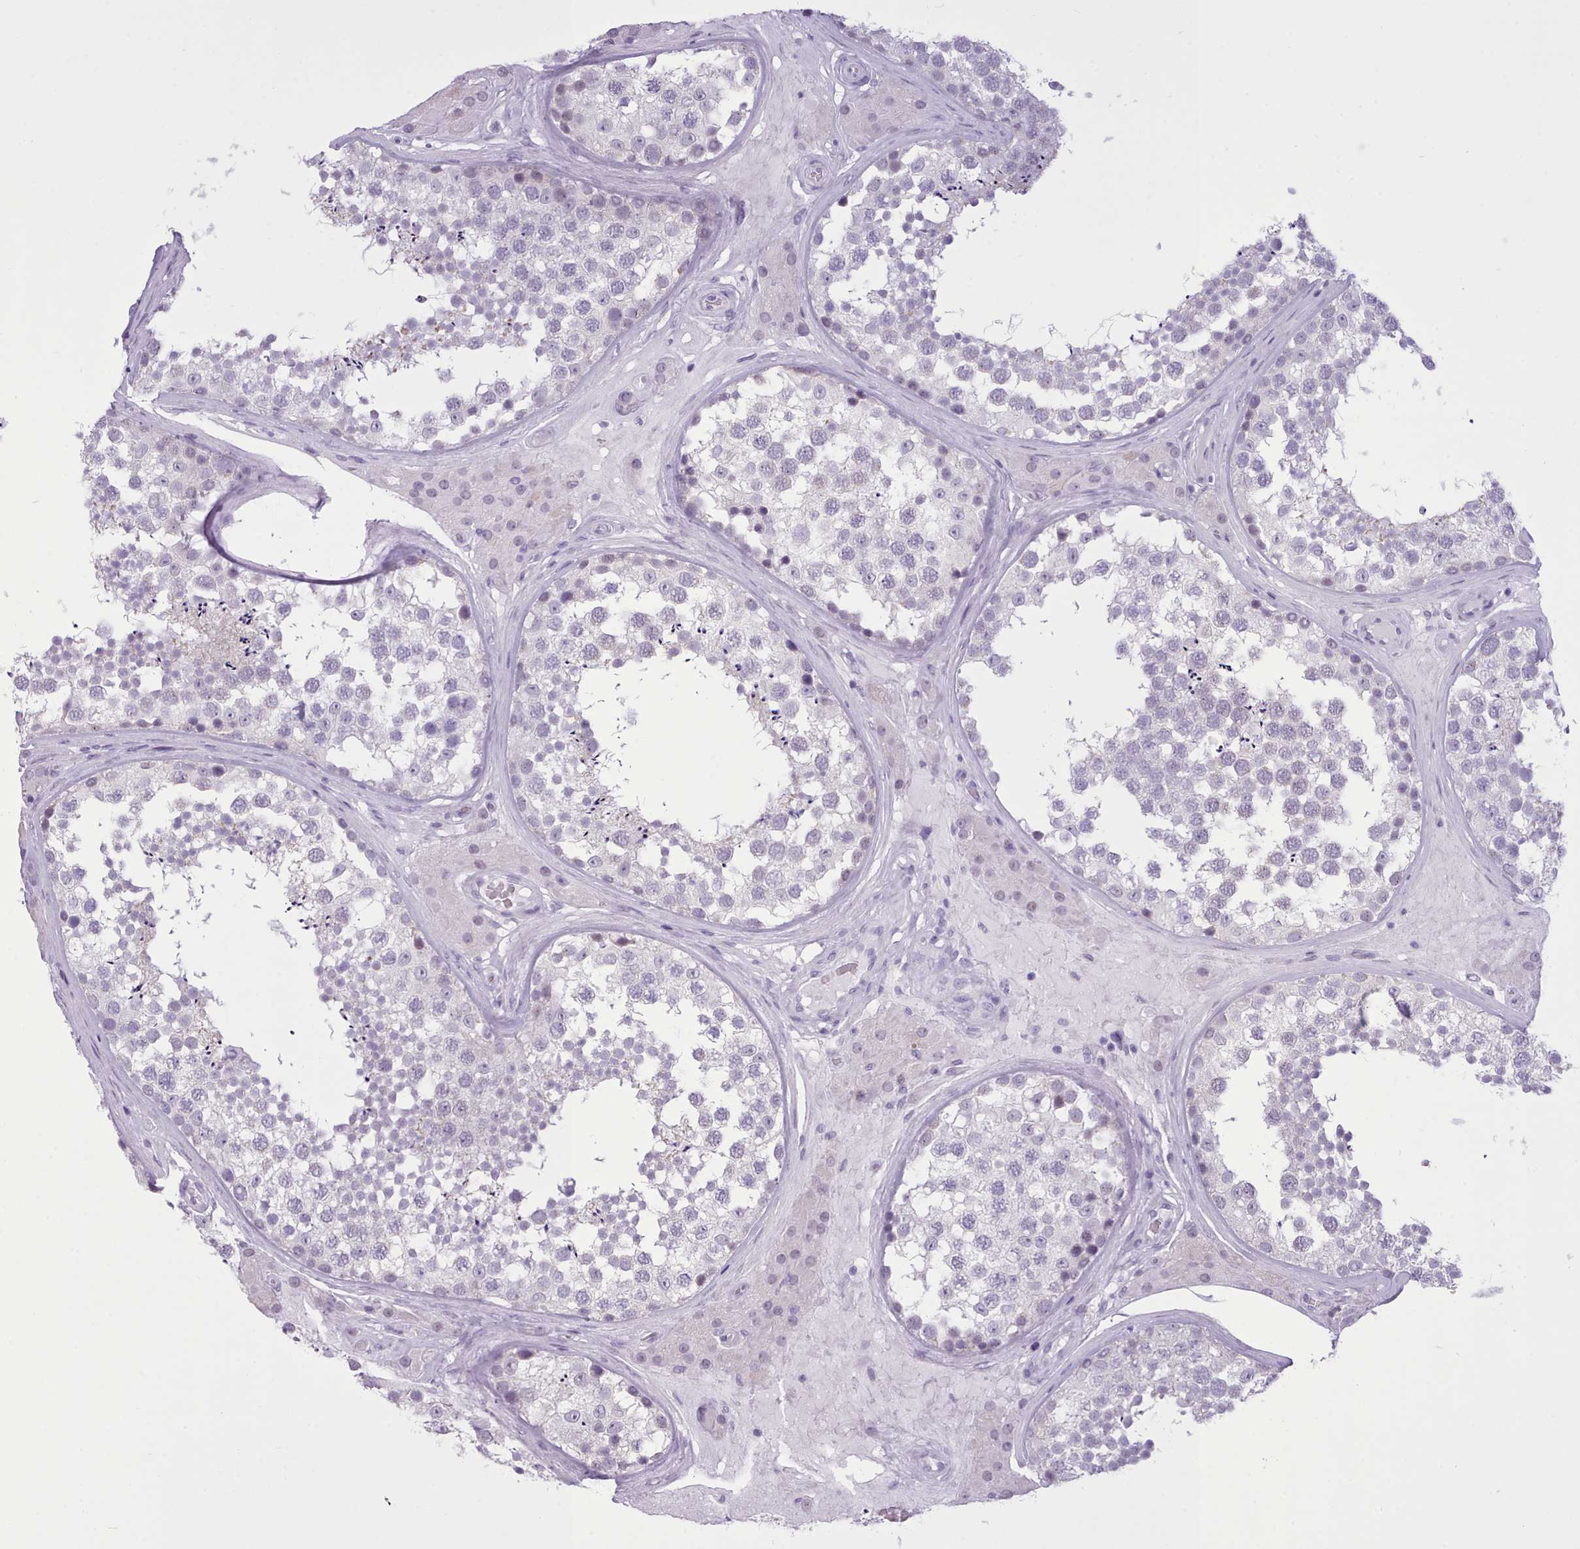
{"staining": {"intensity": "weak", "quantity": "<25%", "location": "nuclear"}, "tissue": "testis", "cell_type": "Cells in seminiferous ducts", "image_type": "normal", "snomed": [{"axis": "morphology", "description": "Normal tissue, NOS"}, {"axis": "topography", "description": "Testis"}], "caption": "The photomicrograph shows no staining of cells in seminiferous ducts in normal testis. The staining is performed using DAB (3,3'-diaminobenzidine) brown chromogen with nuclei counter-stained in using hematoxylin.", "gene": "FBXO48", "patient": {"sex": "male", "age": 46}}